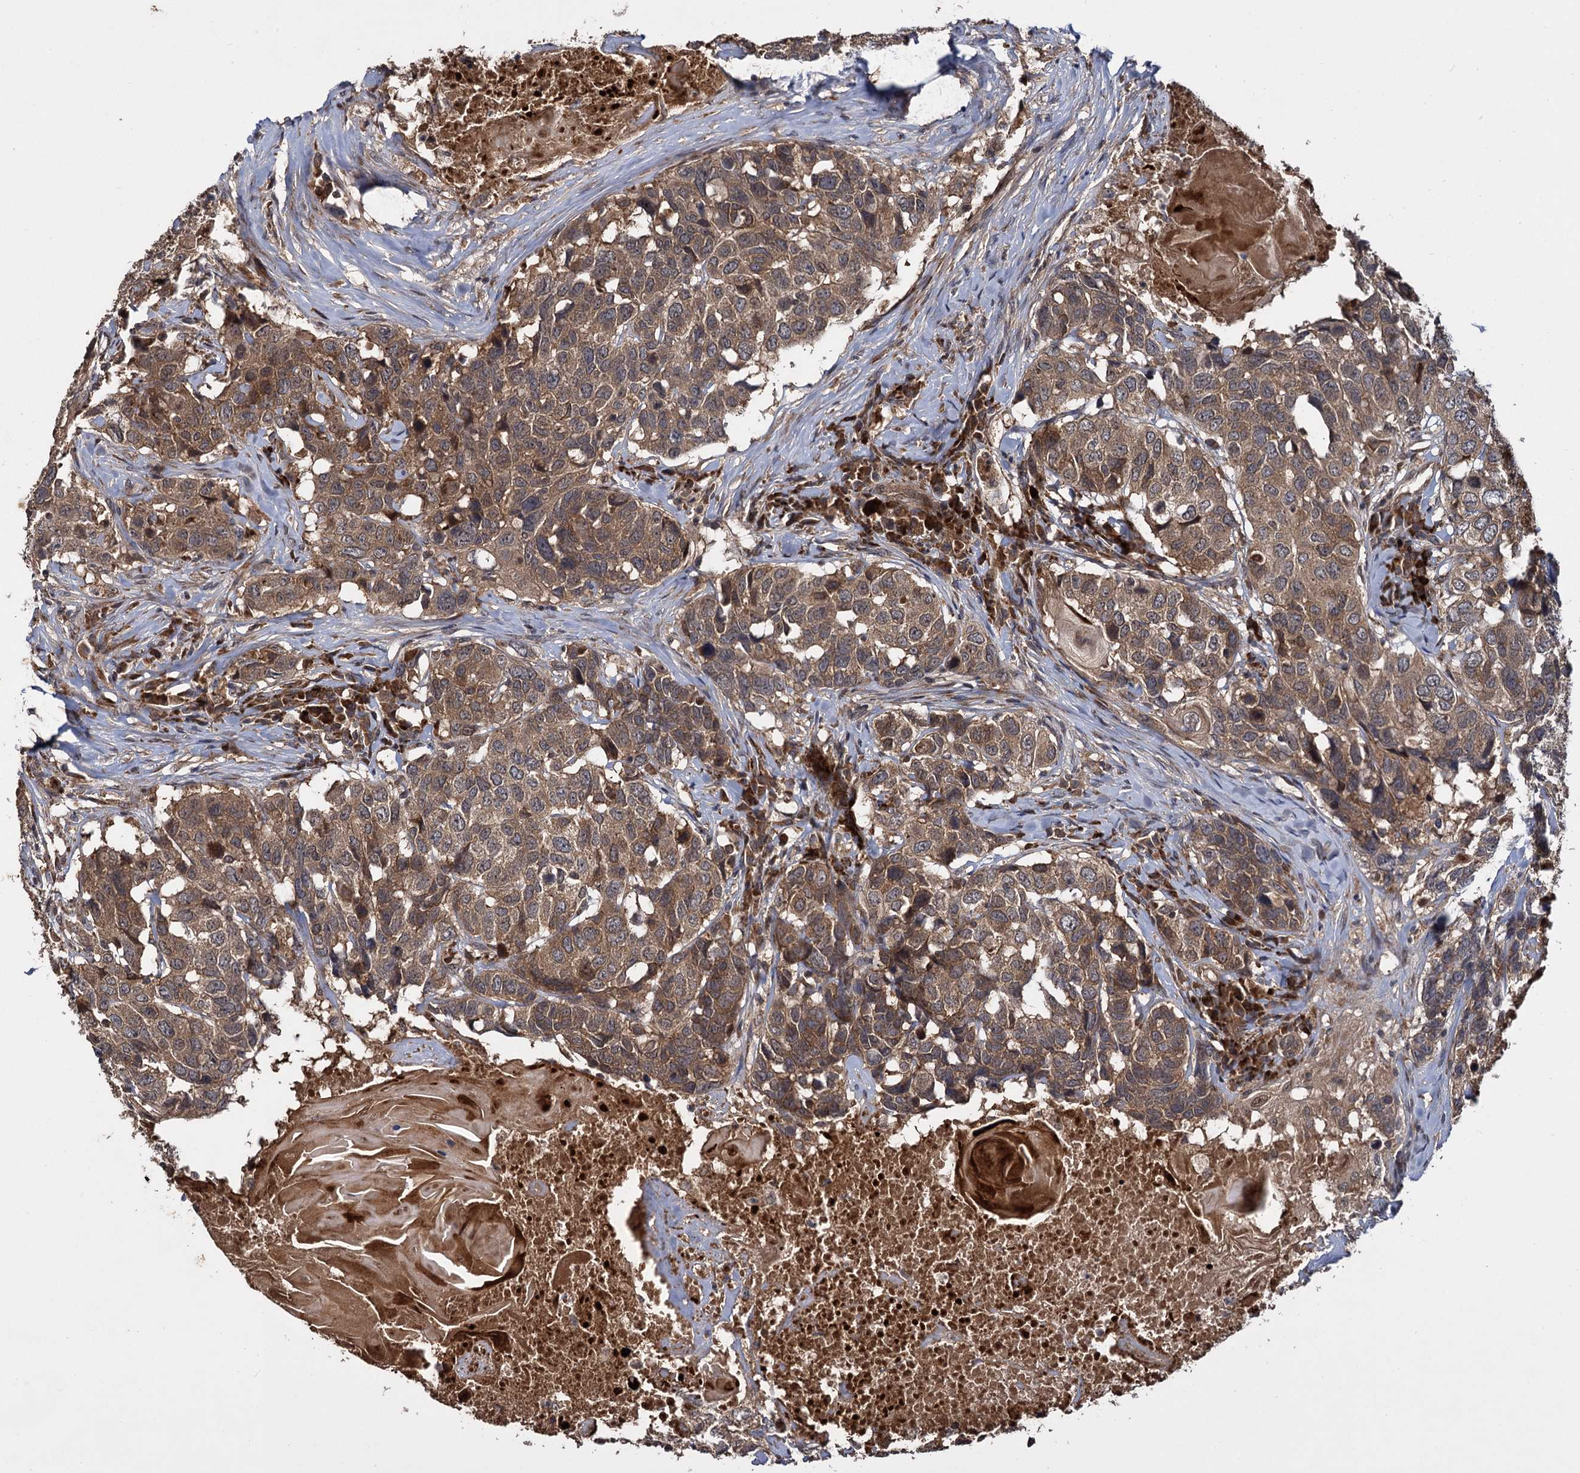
{"staining": {"intensity": "moderate", "quantity": ">75%", "location": "cytoplasmic/membranous"}, "tissue": "head and neck cancer", "cell_type": "Tumor cells", "image_type": "cancer", "snomed": [{"axis": "morphology", "description": "Squamous cell carcinoma, NOS"}, {"axis": "topography", "description": "Head-Neck"}], "caption": "Head and neck squamous cell carcinoma stained with immunohistochemistry (IHC) displays moderate cytoplasmic/membranous positivity in approximately >75% of tumor cells.", "gene": "INPPL1", "patient": {"sex": "male", "age": 66}}